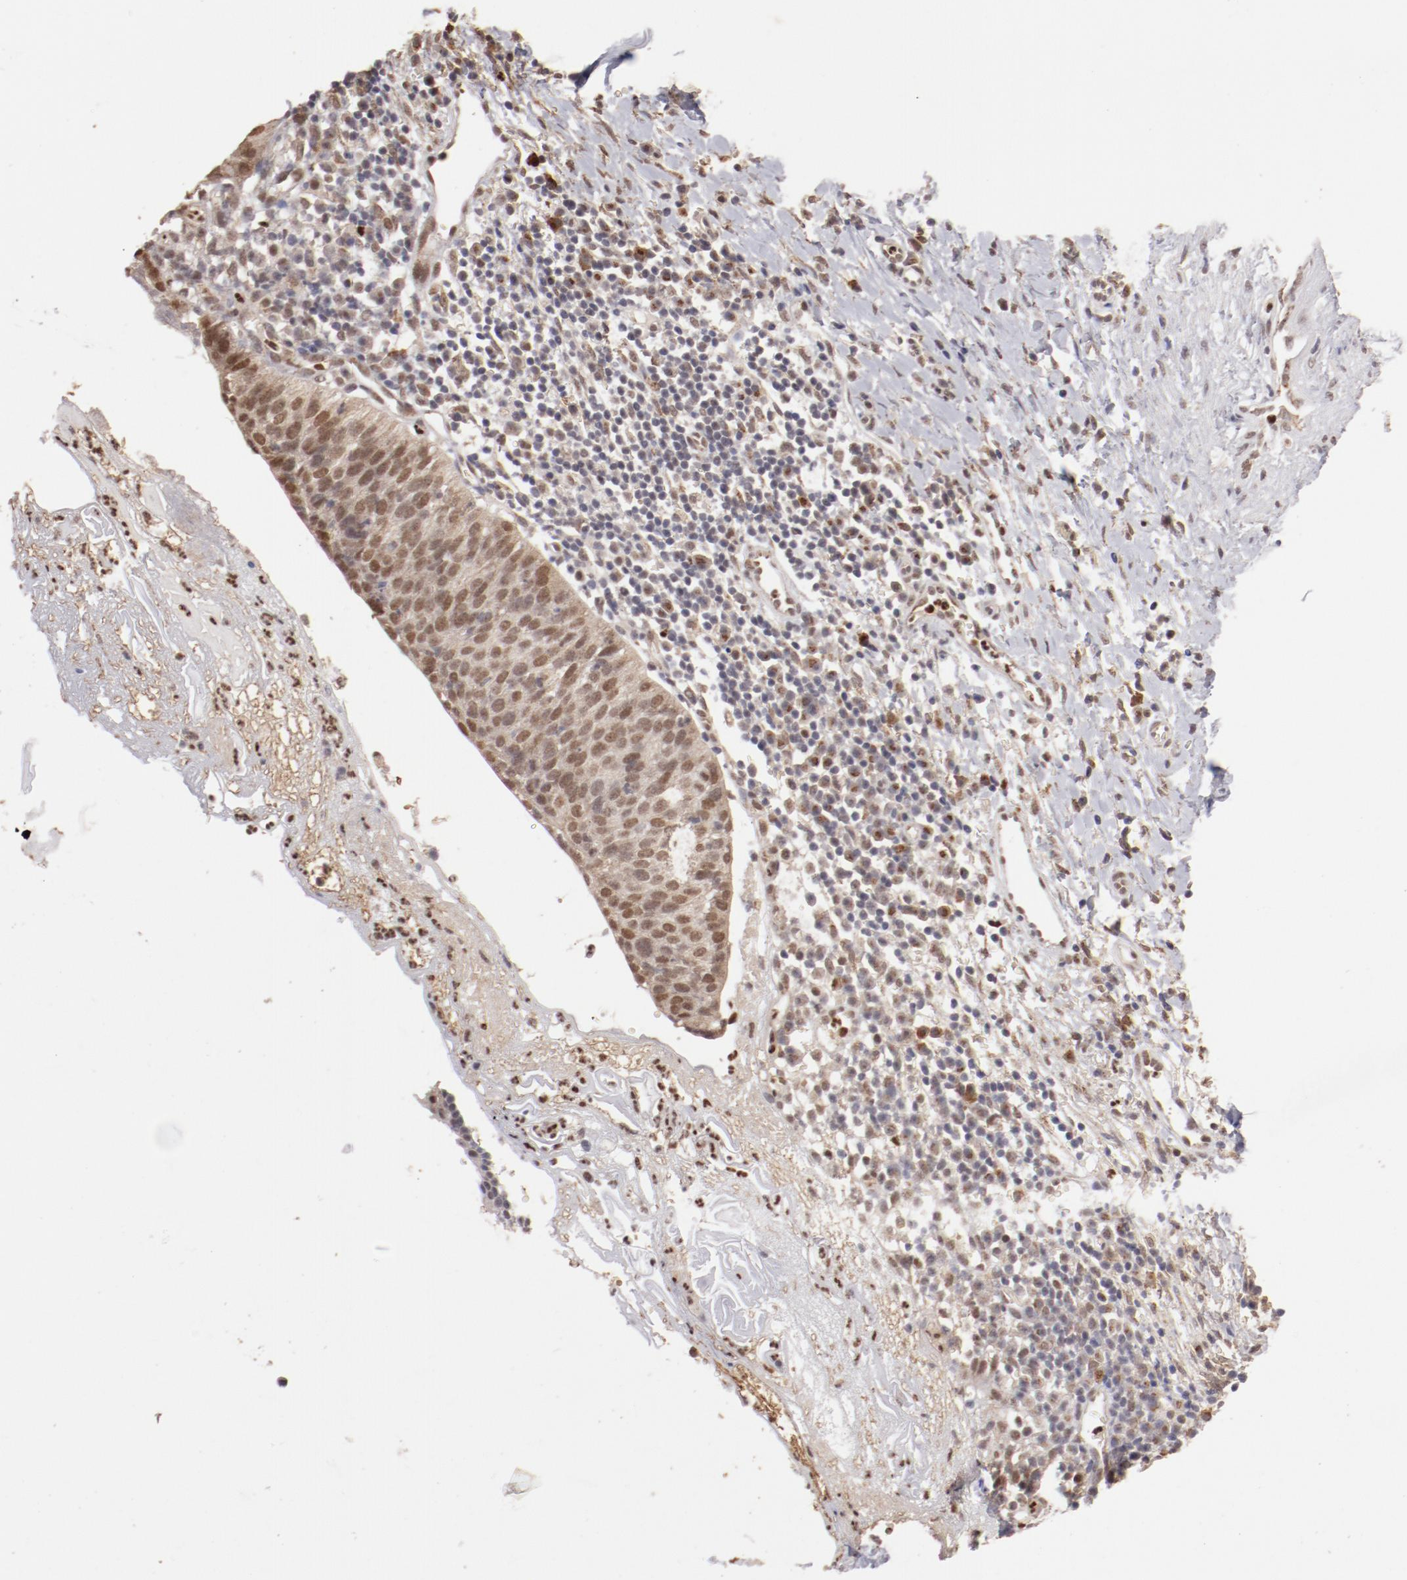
{"staining": {"intensity": "weak", "quantity": ">75%", "location": "cytoplasmic/membranous,nuclear"}, "tissue": "cervical cancer", "cell_type": "Tumor cells", "image_type": "cancer", "snomed": [{"axis": "morphology", "description": "Normal tissue, NOS"}, {"axis": "morphology", "description": "Squamous cell carcinoma, NOS"}, {"axis": "topography", "description": "Cervix"}], "caption": "An immunohistochemistry (IHC) micrograph of tumor tissue is shown. Protein staining in brown highlights weak cytoplasmic/membranous and nuclear positivity in cervical squamous cell carcinoma within tumor cells.", "gene": "NFE2", "patient": {"sex": "female", "age": 39}}